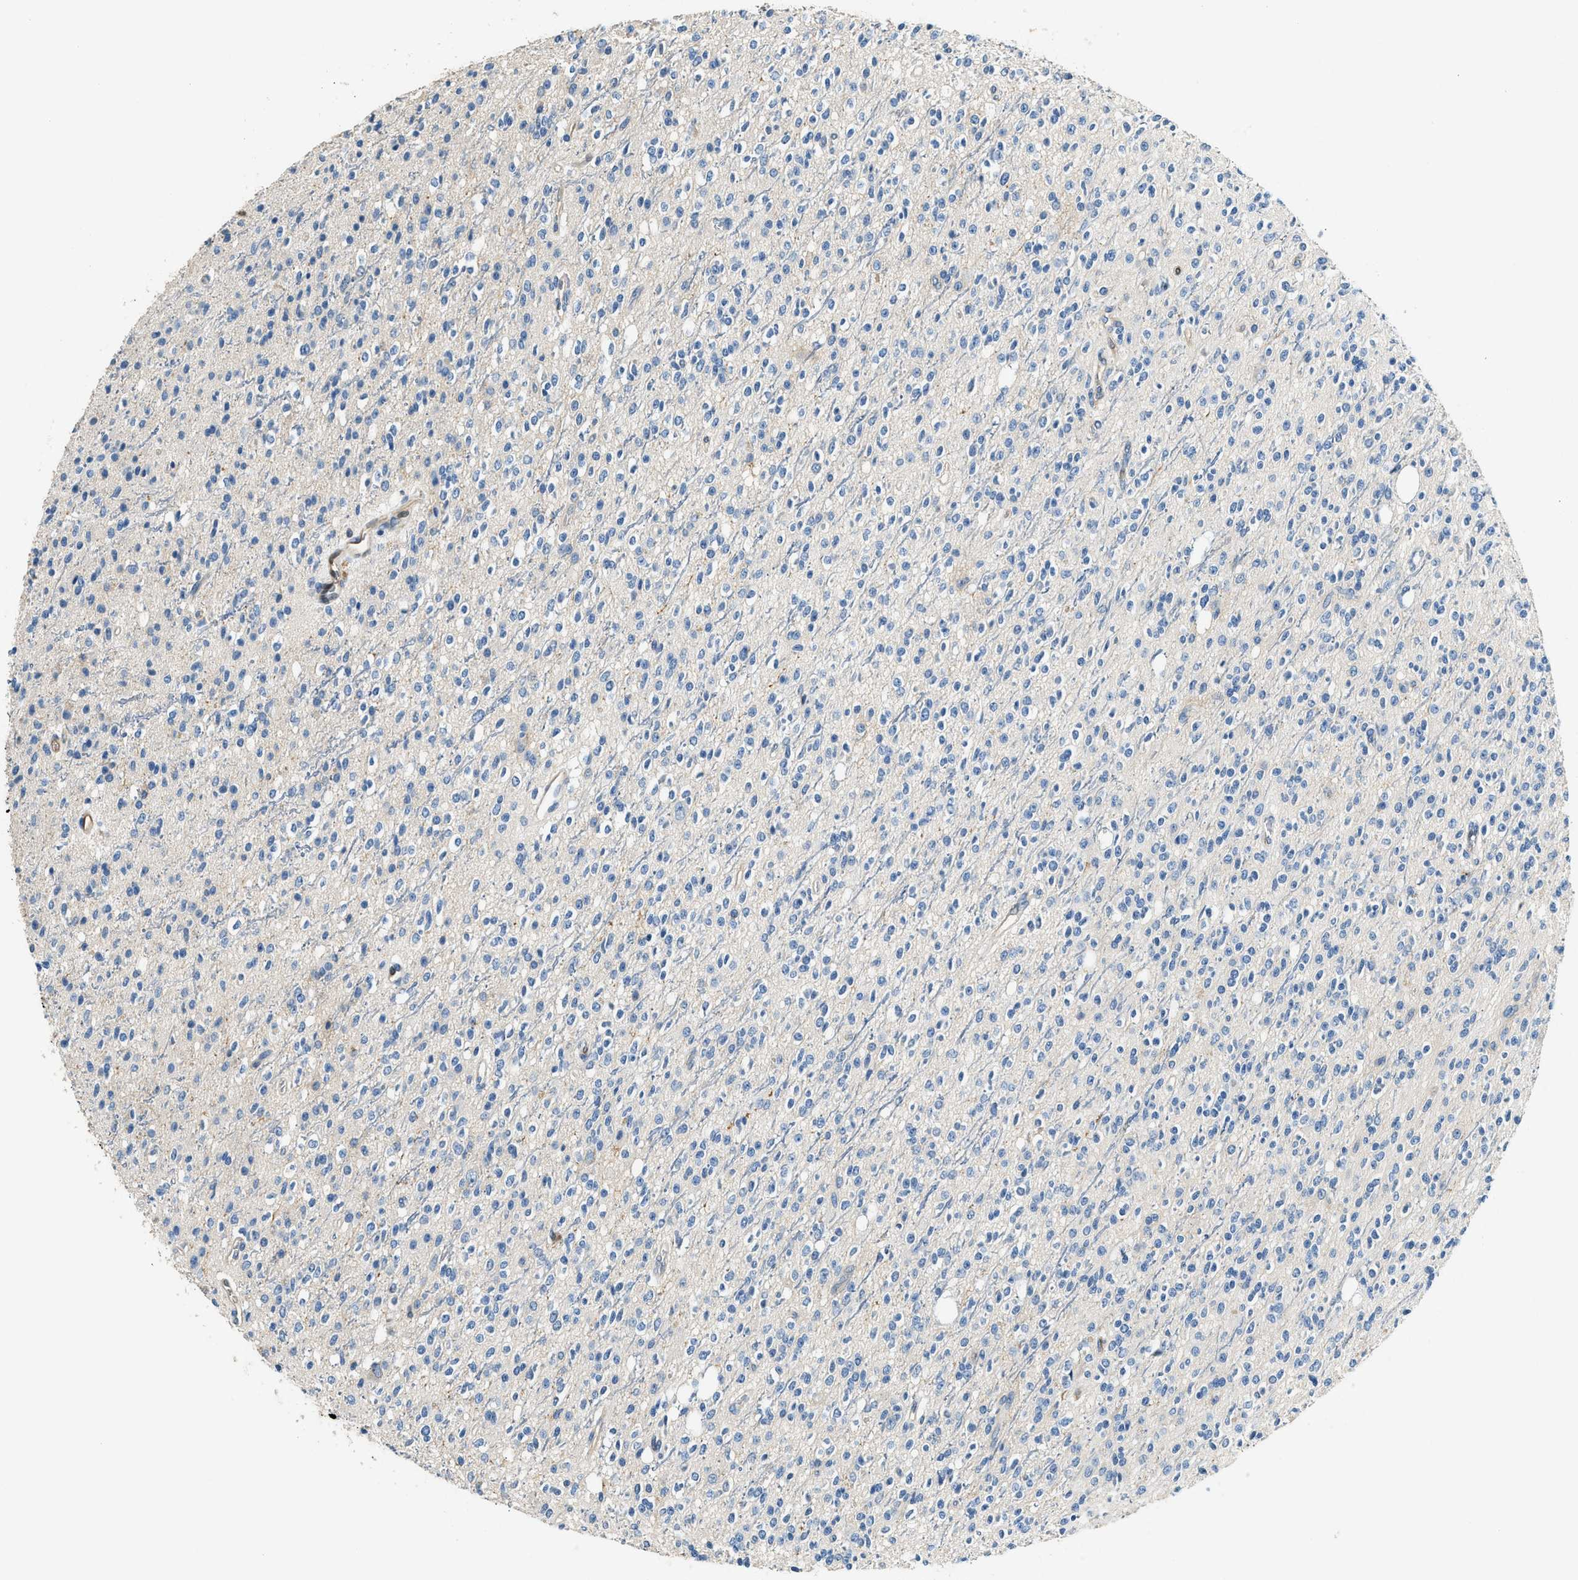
{"staining": {"intensity": "negative", "quantity": "none", "location": "none"}, "tissue": "glioma", "cell_type": "Tumor cells", "image_type": "cancer", "snomed": [{"axis": "morphology", "description": "Glioma, malignant, High grade"}, {"axis": "topography", "description": "Brain"}], "caption": "Immunohistochemistry (IHC) photomicrograph of neoplastic tissue: human high-grade glioma (malignant) stained with DAB (3,3'-diaminobenzidine) exhibits no significant protein expression in tumor cells.", "gene": "ANXA3", "patient": {"sex": "male", "age": 34}}